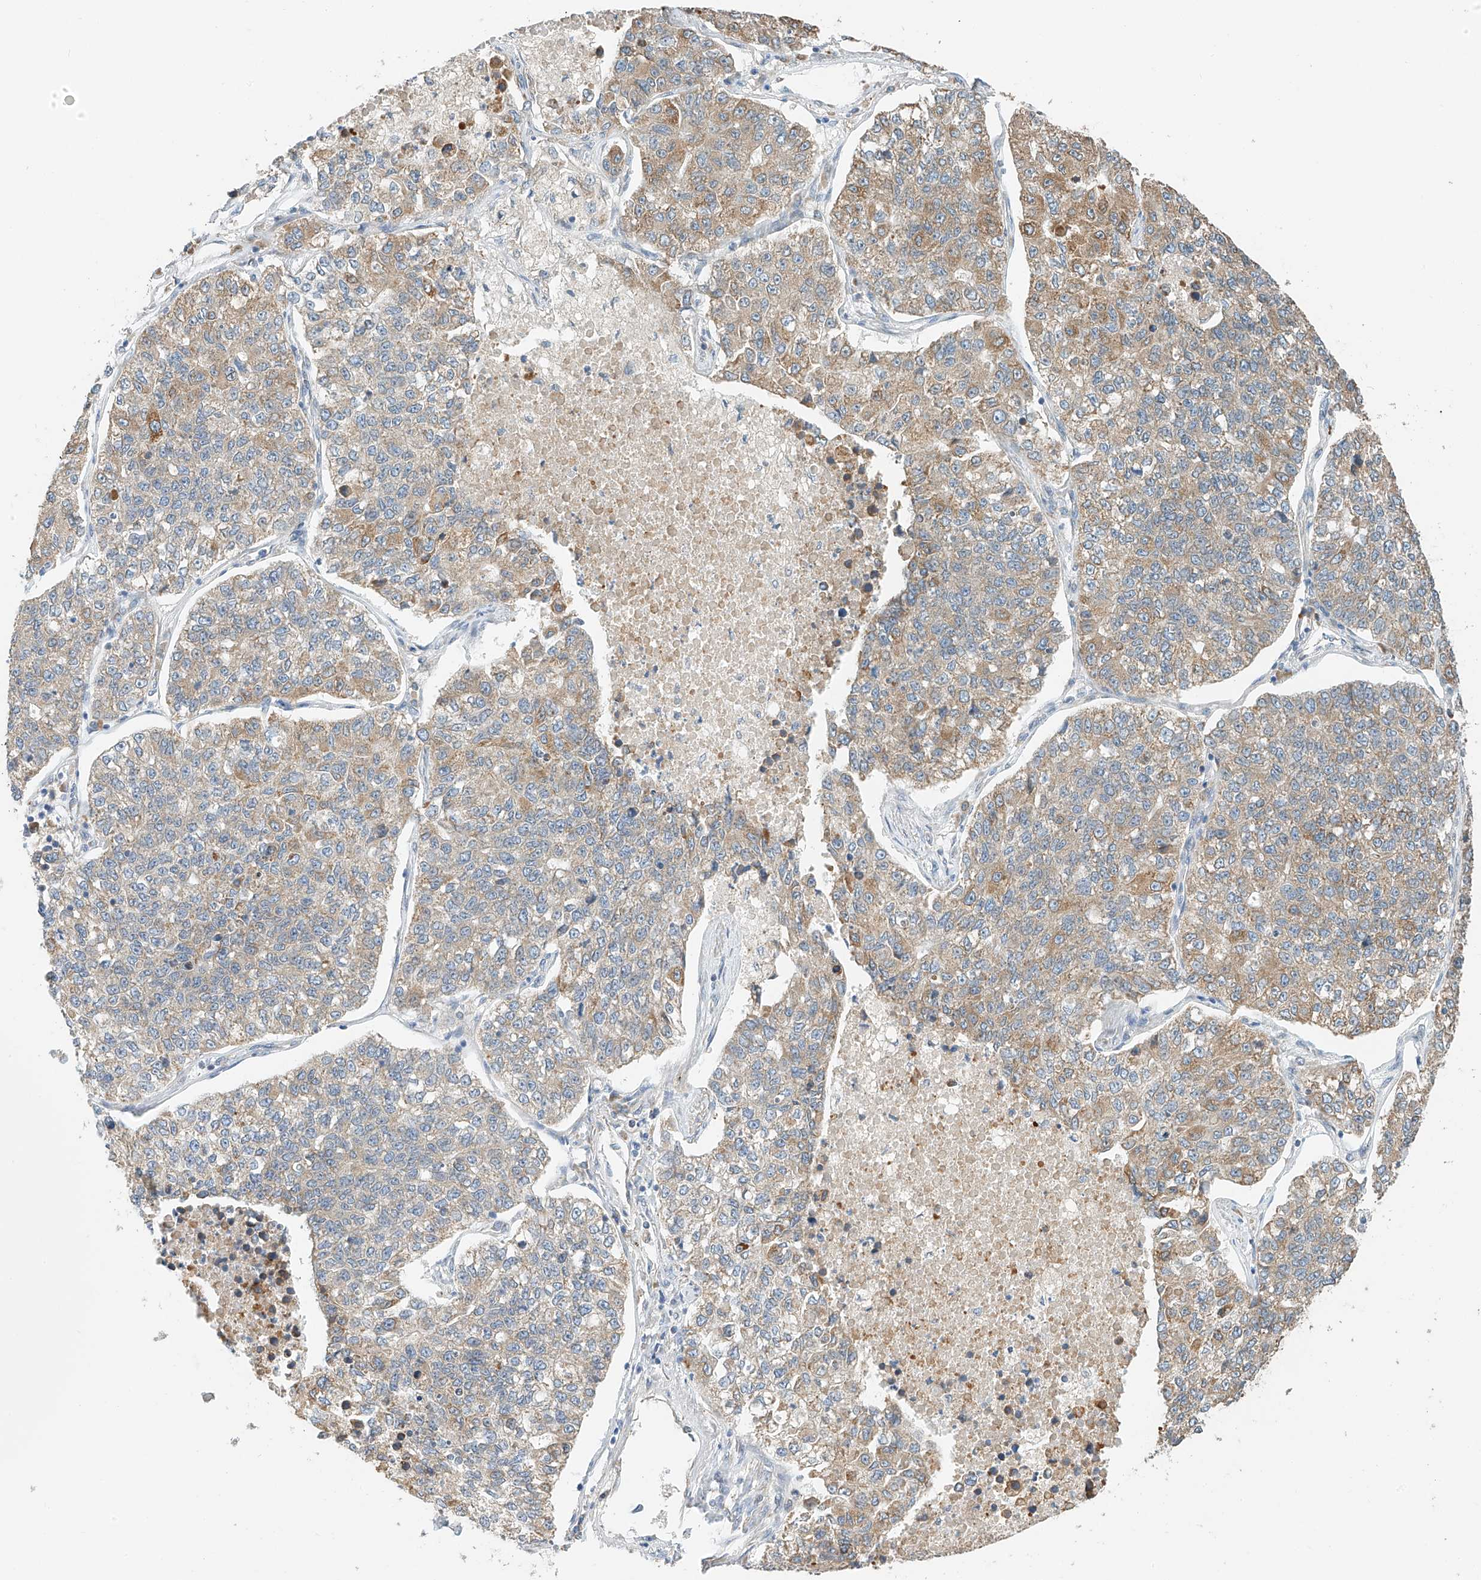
{"staining": {"intensity": "moderate", "quantity": "25%-75%", "location": "cytoplasmic/membranous"}, "tissue": "lung cancer", "cell_type": "Tumor cells", "image_type": "cancer", "snomed": [{"axis": "morphology", "description": "Adenocarcinoma, NOS"}, {"axis": "topography", "description": "Lung"}], "caption": "Immunohistochemical staining of adenocarcinoma (lung) shows moderate cytoplasmic/membranous protein staining in about 25%-75% of tumor cells.", "gene": "PPA2", "patient": {"sex": "male", "age": 49}}